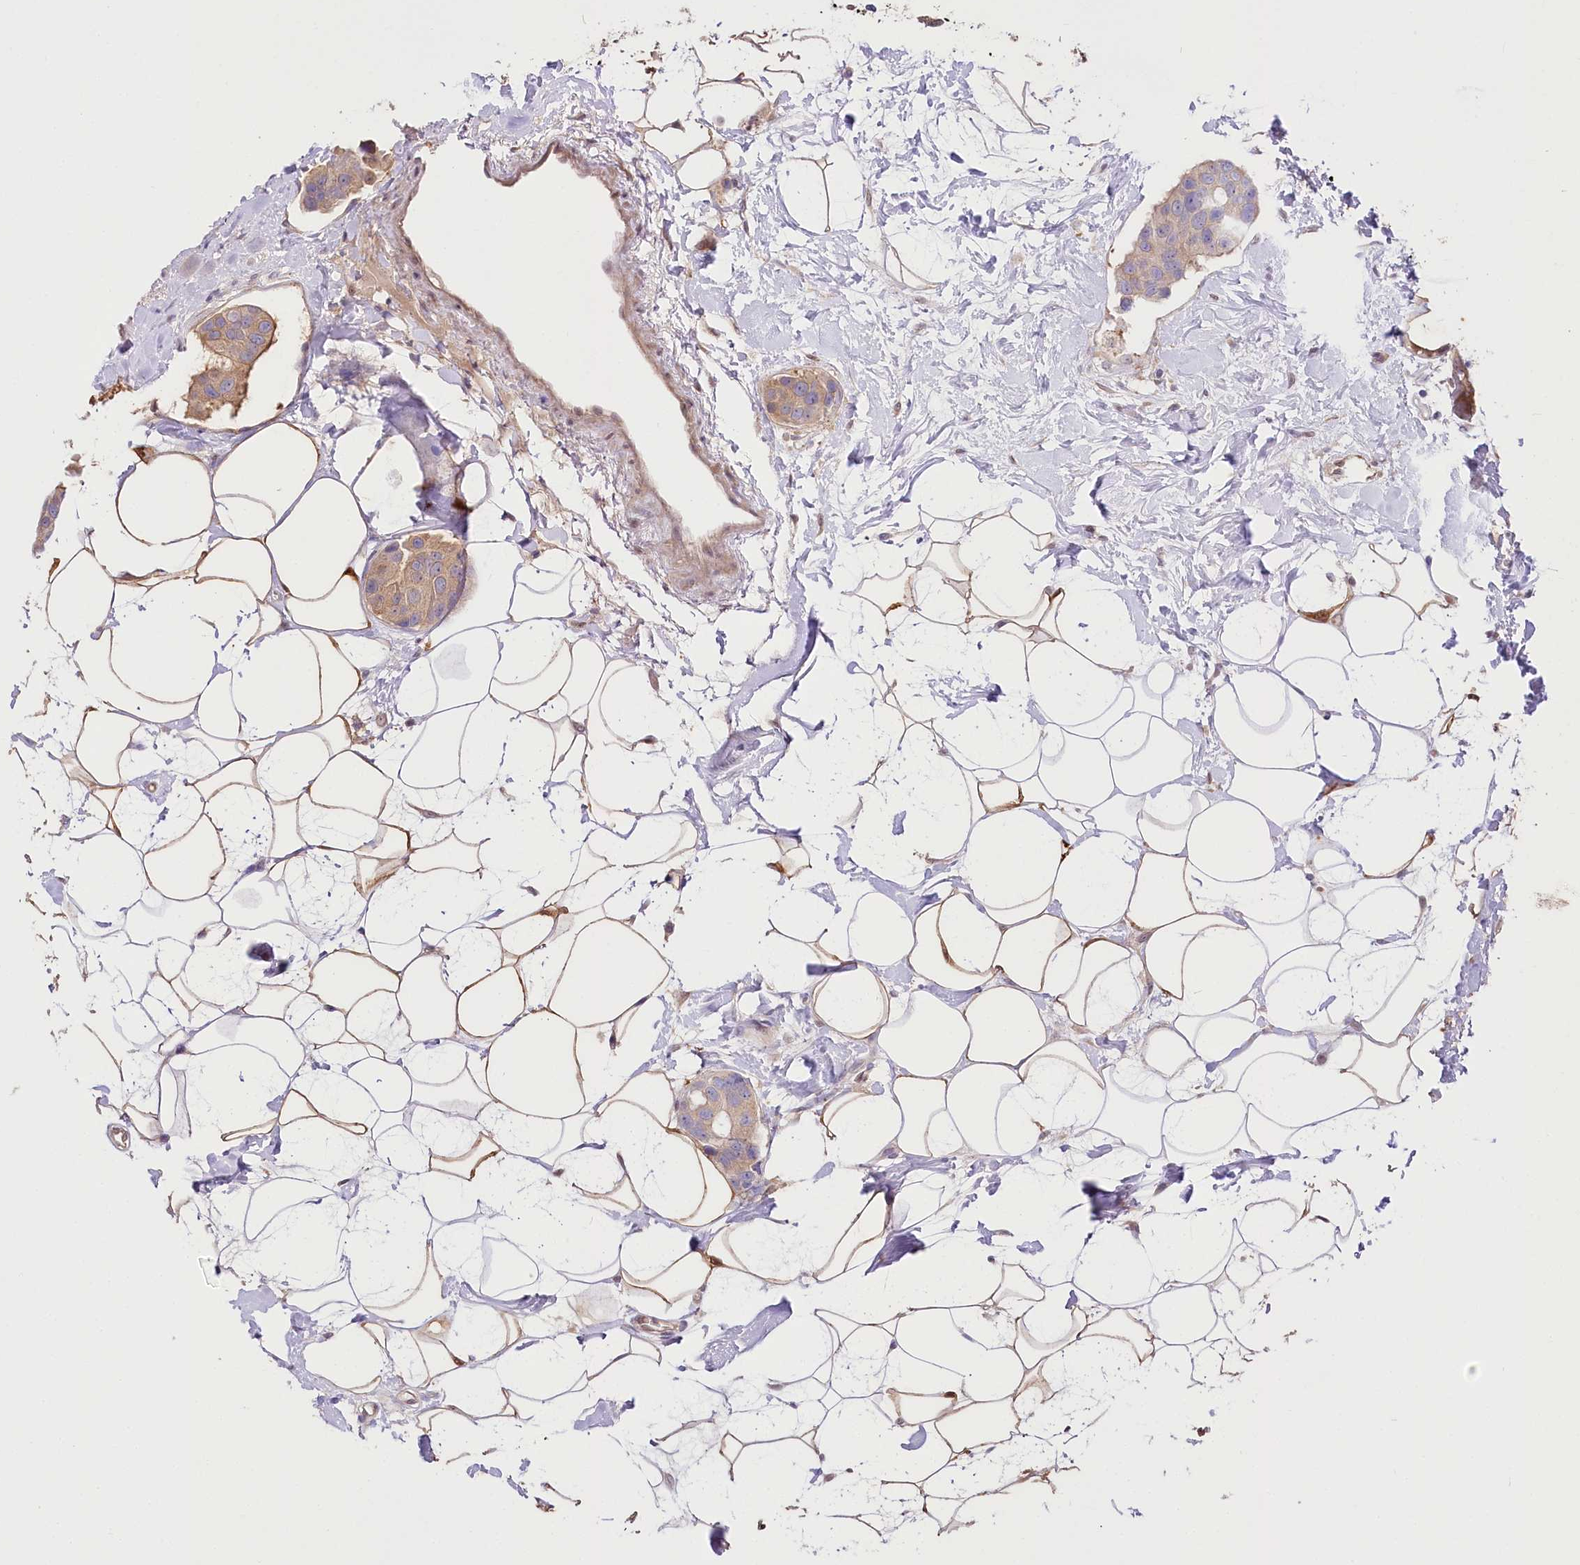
{"staining": {"intensity": "weak", "quantity": ">75%", "location": "cytoplasmic/membranous"}, "tissue": "breast cancer", "cell_type": "Tumor cells", "image_type": "cancer", "snomed": [{"axis": "morphology", "description": "Normal tissue, NOS"}, {"axis": "morphology", "description": "Duct carcinoma"}, {"axis": "topography", "description": "Breast"}], "caption": "Tumor cells show low levels of weak cytoplasmic/membranous expression in about >75% of cells in human invasive ductal carcinoma (breast).", "gene": "UGP2", "patient": {"sex": "female", "age": 39}}